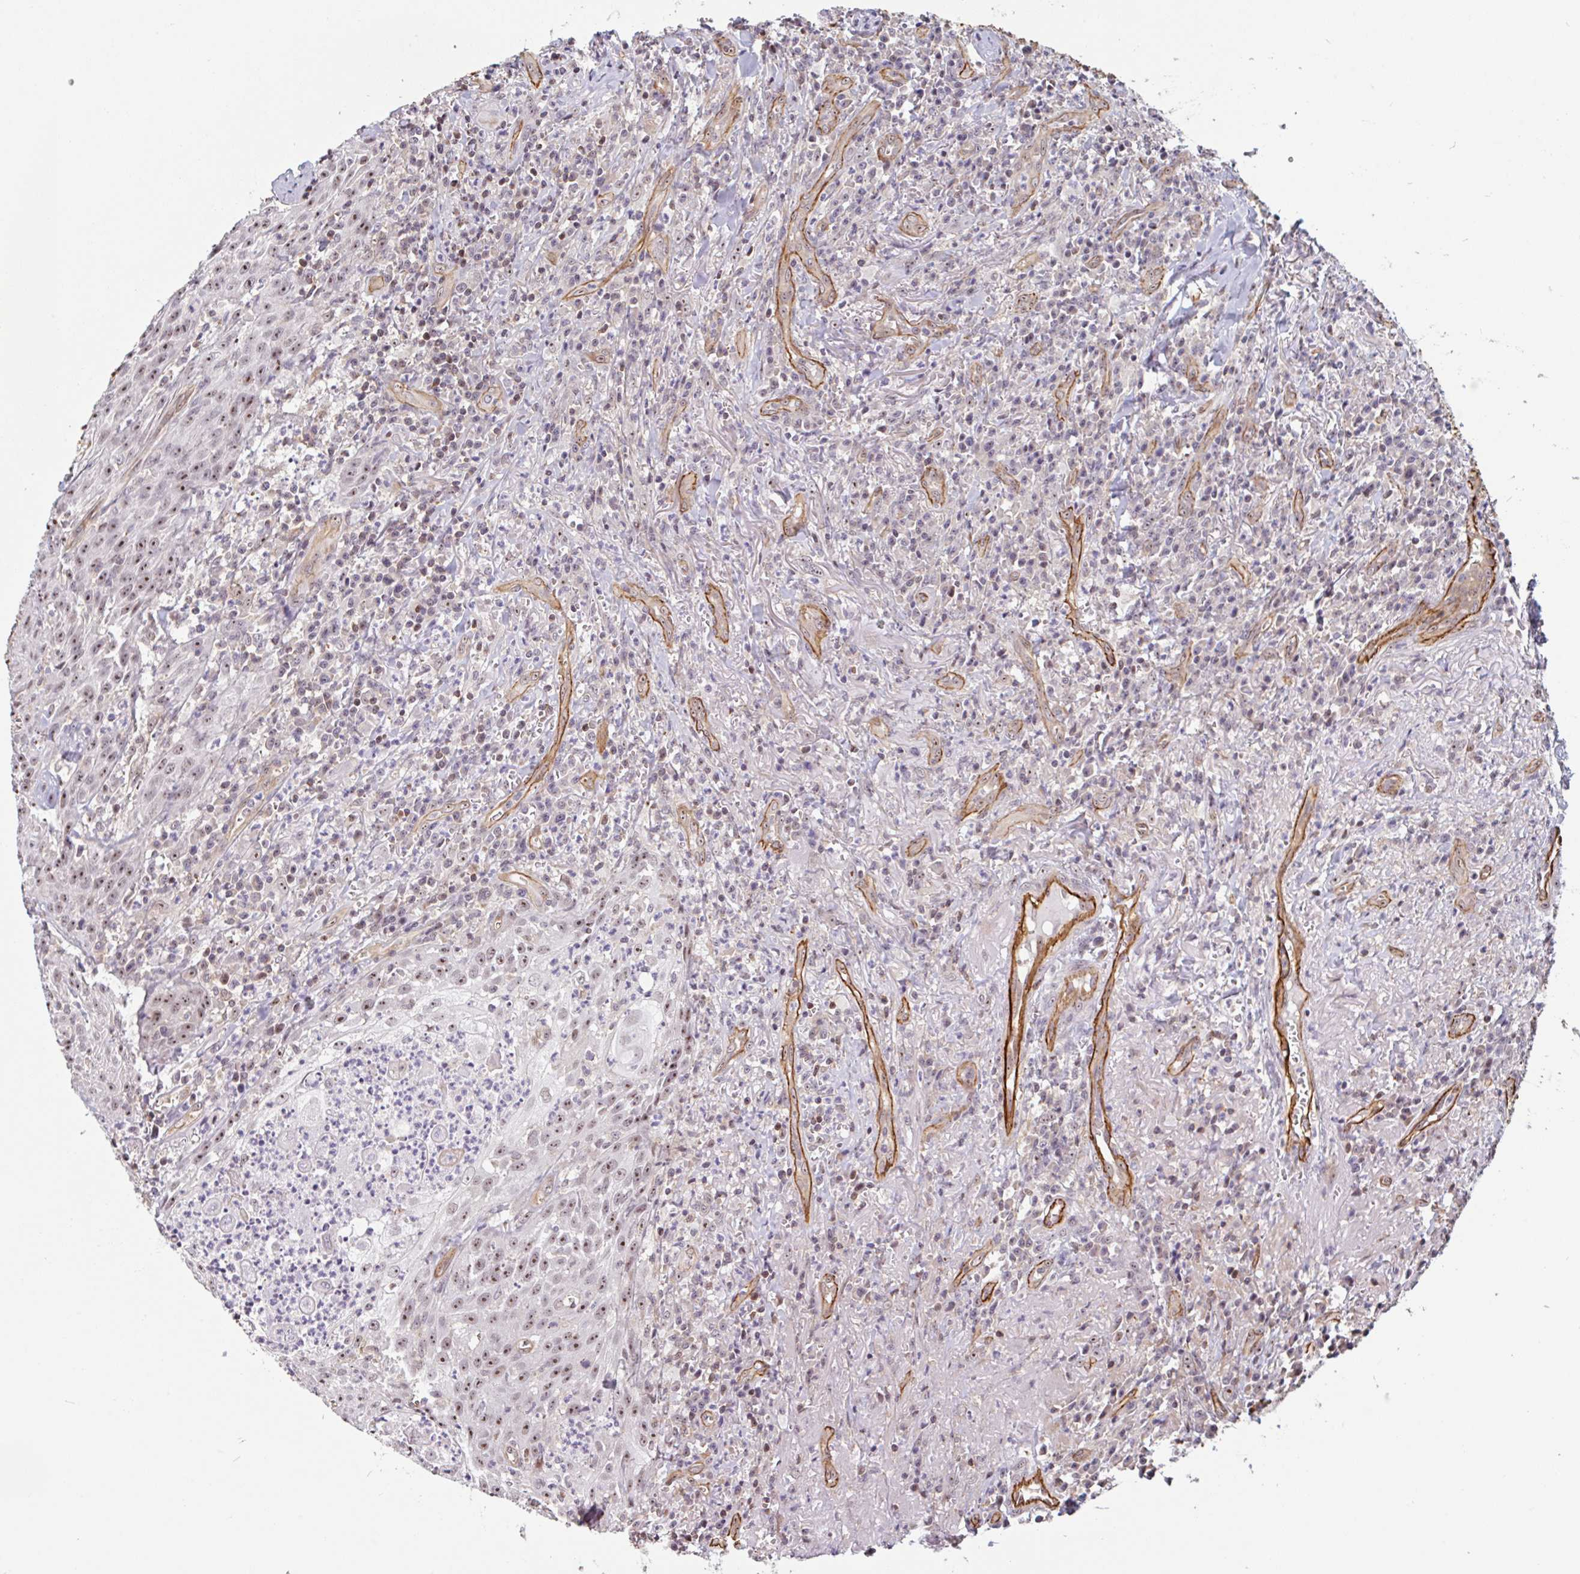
{"staining": {"intensity": "moderate", "quantity": ">75%", "location": "nuclear"}, "tissue": "head and neck cancer", "cell_type": "Tumor cells", "image_type": "cancer", "snomed": [{"axis": "morphology", "description": "Normal tissue, NOS"}, {"axis": "morphology", "description": "Squamous cell carcinoma, NOS"}, {"axis": "topography", "description": "Oral tissue"}, {"axis": "topography", "description": "Head-Neck"}], "caption": "The photomicrograph demonstrates staining of head and neck cancer, revealing moderate nuclear protein expression (brown color) within tumor cells.", "gene": "ZNF689", "patient": {"sex": "female", "age": 70}}